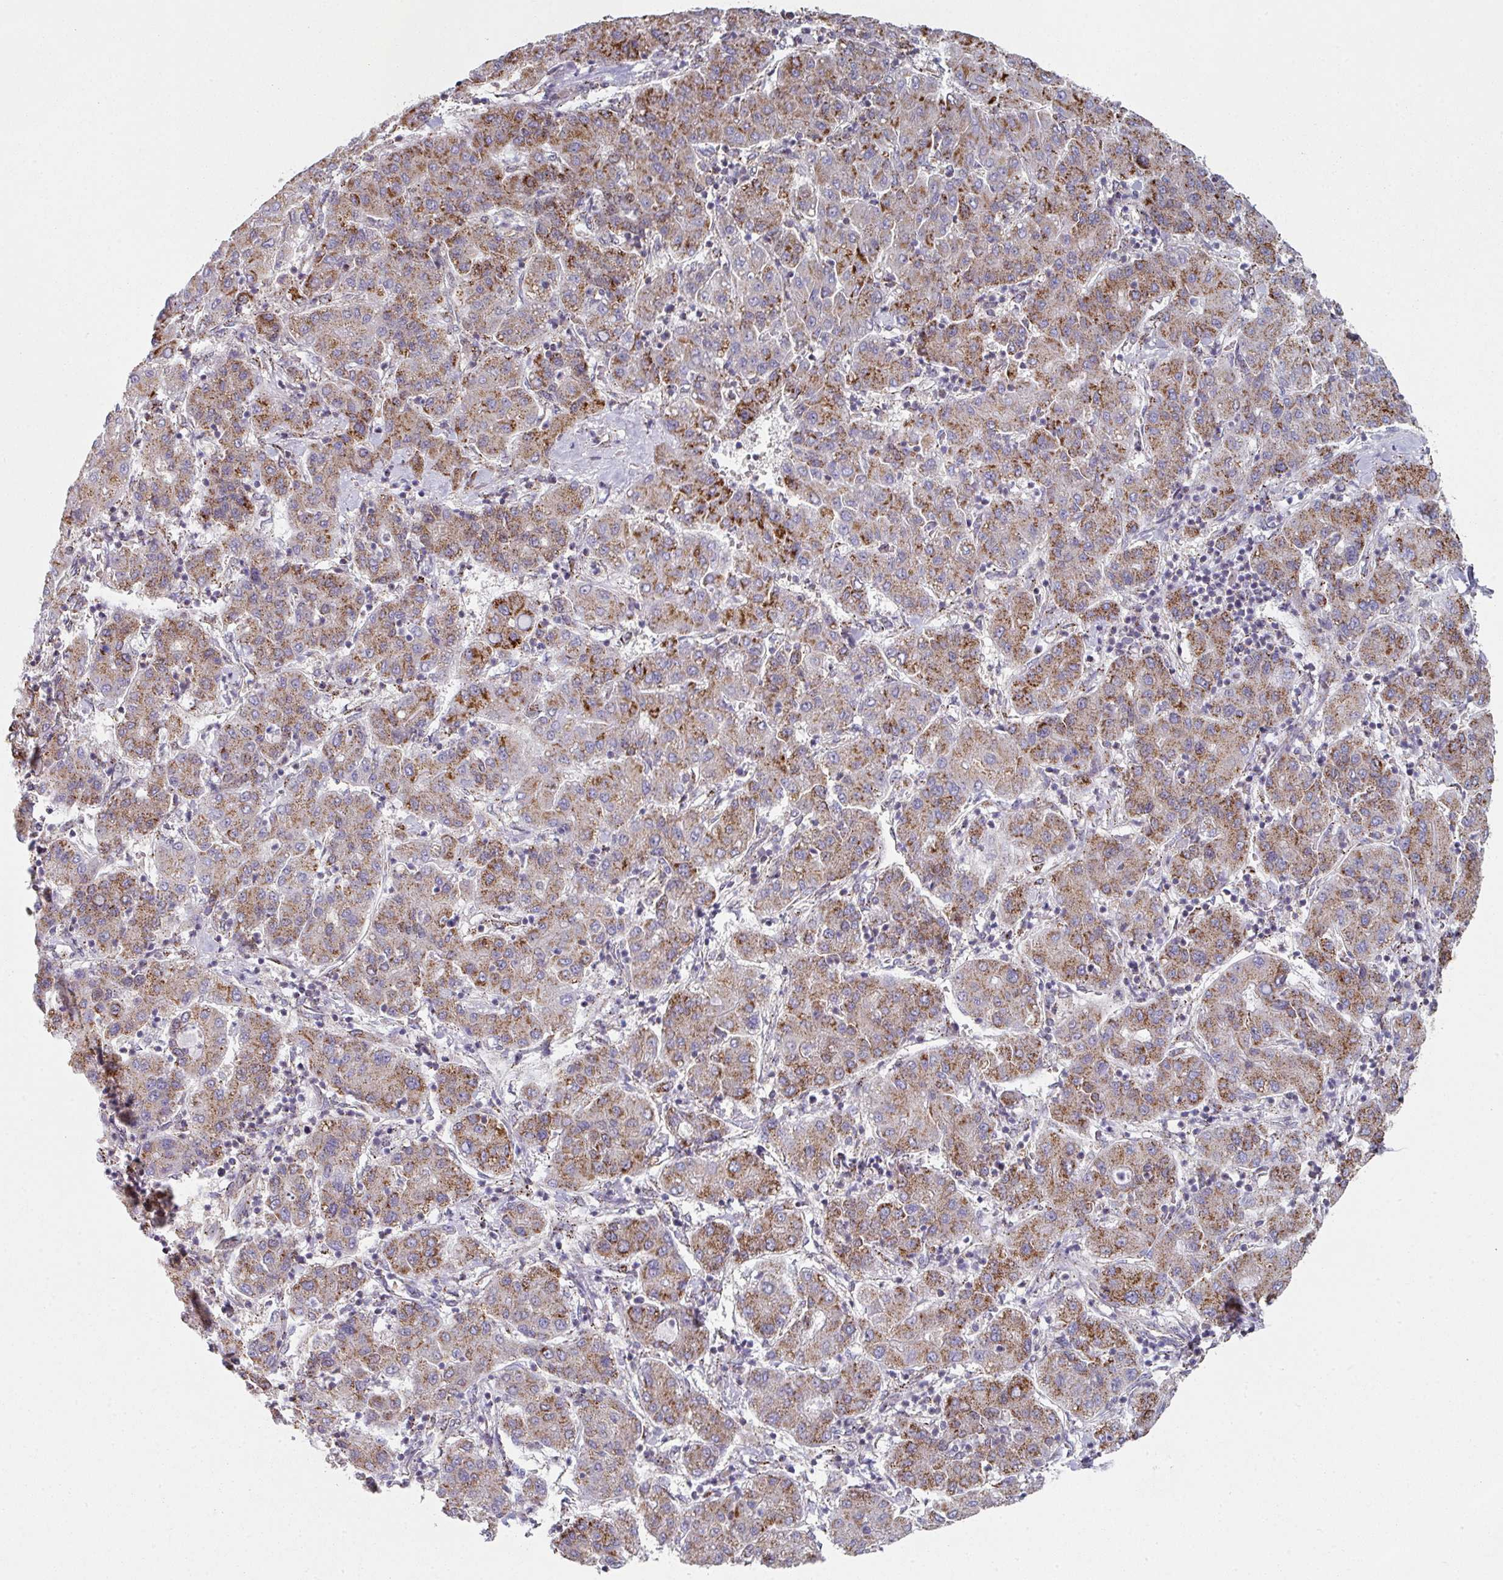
{"staining": {"intensity": "strong", "quantity": "25%-75%", "location": "cytoplasmic/membranous"}, "tissue": "liver cancer", "cell_type": "Tumor cells", "image_type": "cancer", "snomed": [{"axis": "morphology", "description": "Carcinoma, Hepatocellular, NOS"}, {"axis": "topography", "description": "Liver"}], "caption": "Immunohistochemistry image of neoplastic tissue: liver cancer (hepatocellular carcinoma) stained using immunohistochemistry (IHC) displays high levels of strong protein expression localized specifically in the cytoplasmic/membranous of tumor cells, appearing as a cytoplasmic/membranous brown color.", "gene": "CCDC85B", "patient": {"sex": "male", "age": 65}}